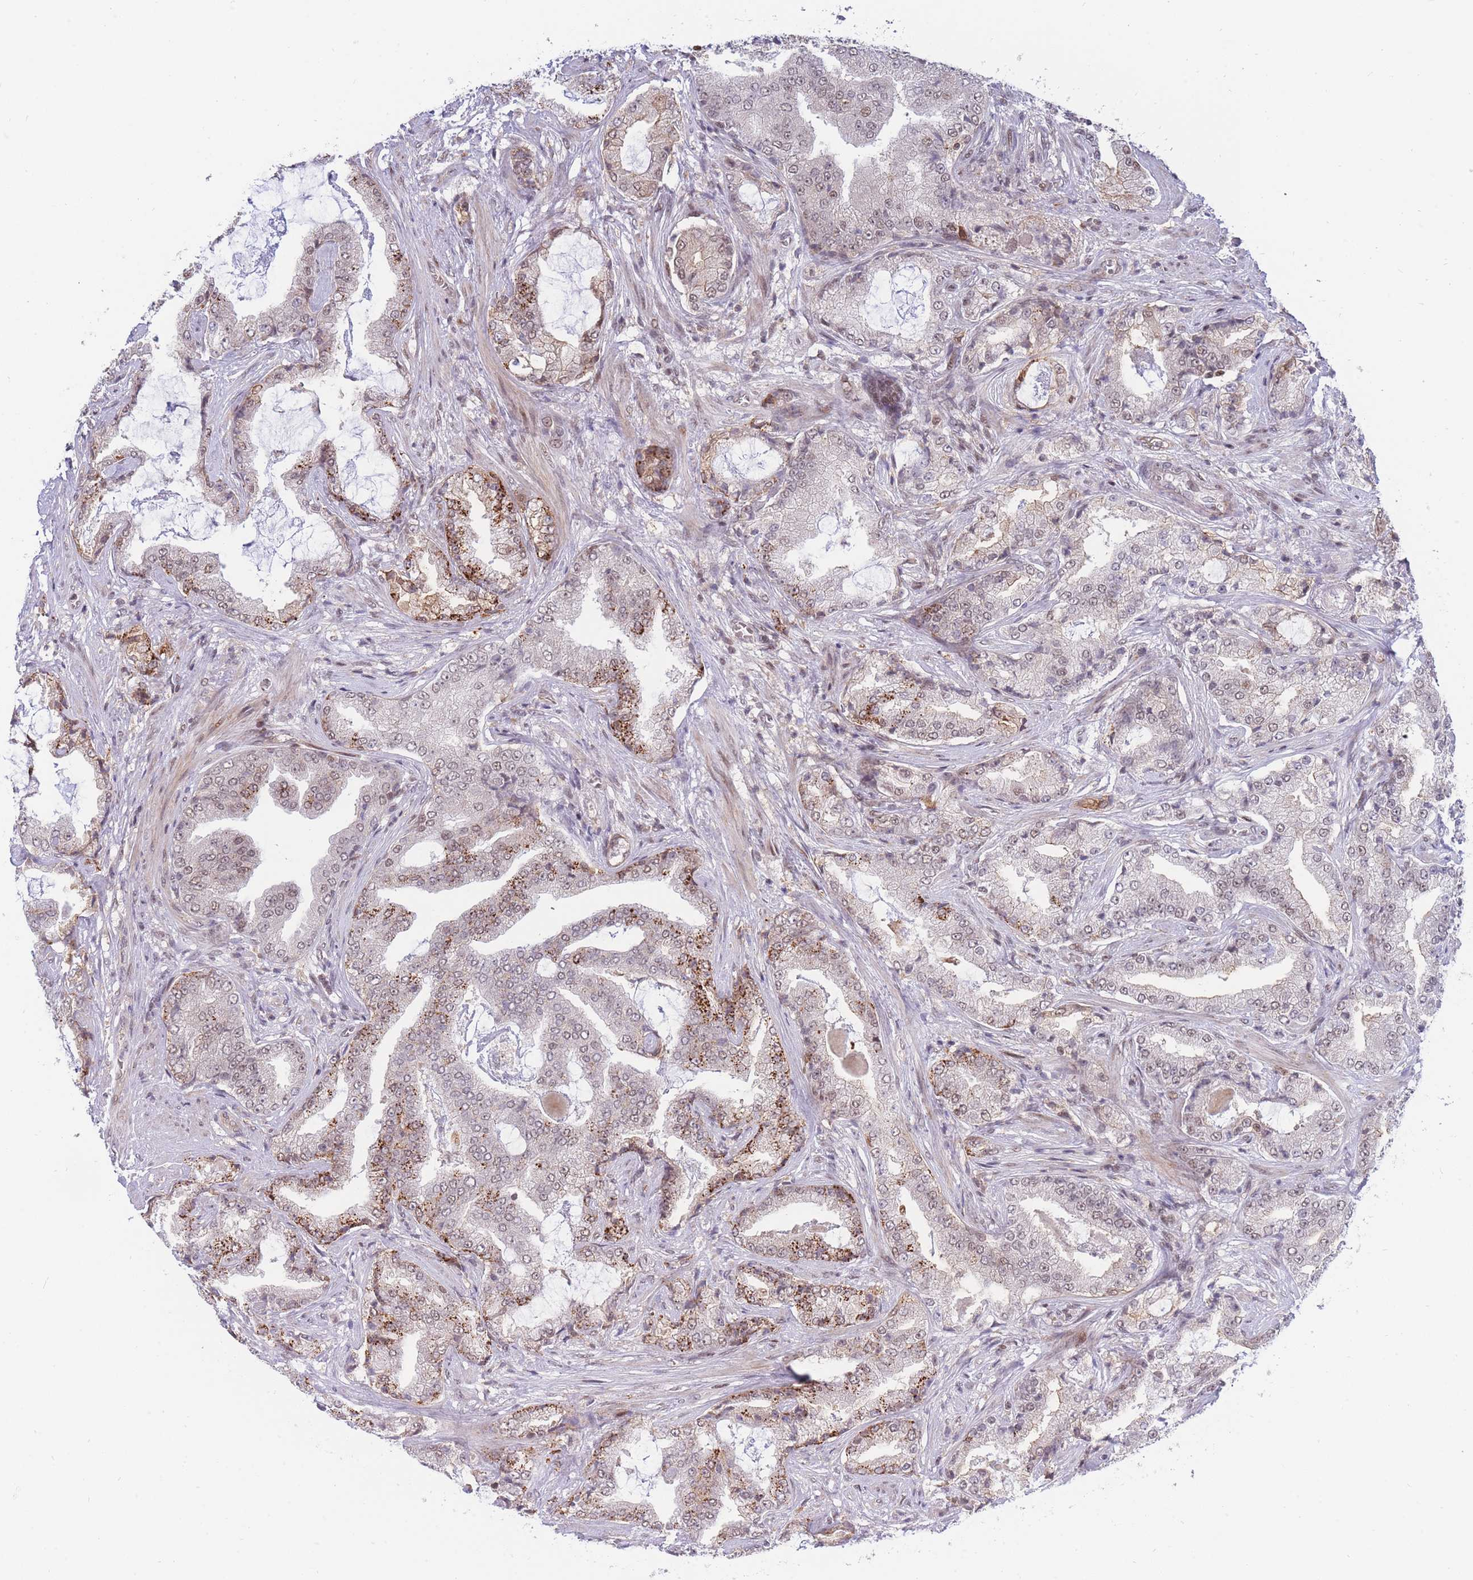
{"staining": {"intensity": "strong", "quantity": "<25%", "location": "cytoplasmic/membranous,nuclear"}, "tissue": "prostate cancer", "cell_type": "Tumor cells", "image_type": "cancer", "snomed": [{"axis": "morphology", "description": "Adenocarcinoma, High grade"}, {"axis": "topography", "description": "Prostate"}], "caption": "IHC of human adenocarcinoma (high-grade) (prostate) demonstrates medium levels of strong cytoplasmic/membranous and nuclear expression in about <25% of tumor cells.", "gene": "BOD1L1", "patient": {"sex": "male", "age": 68}}